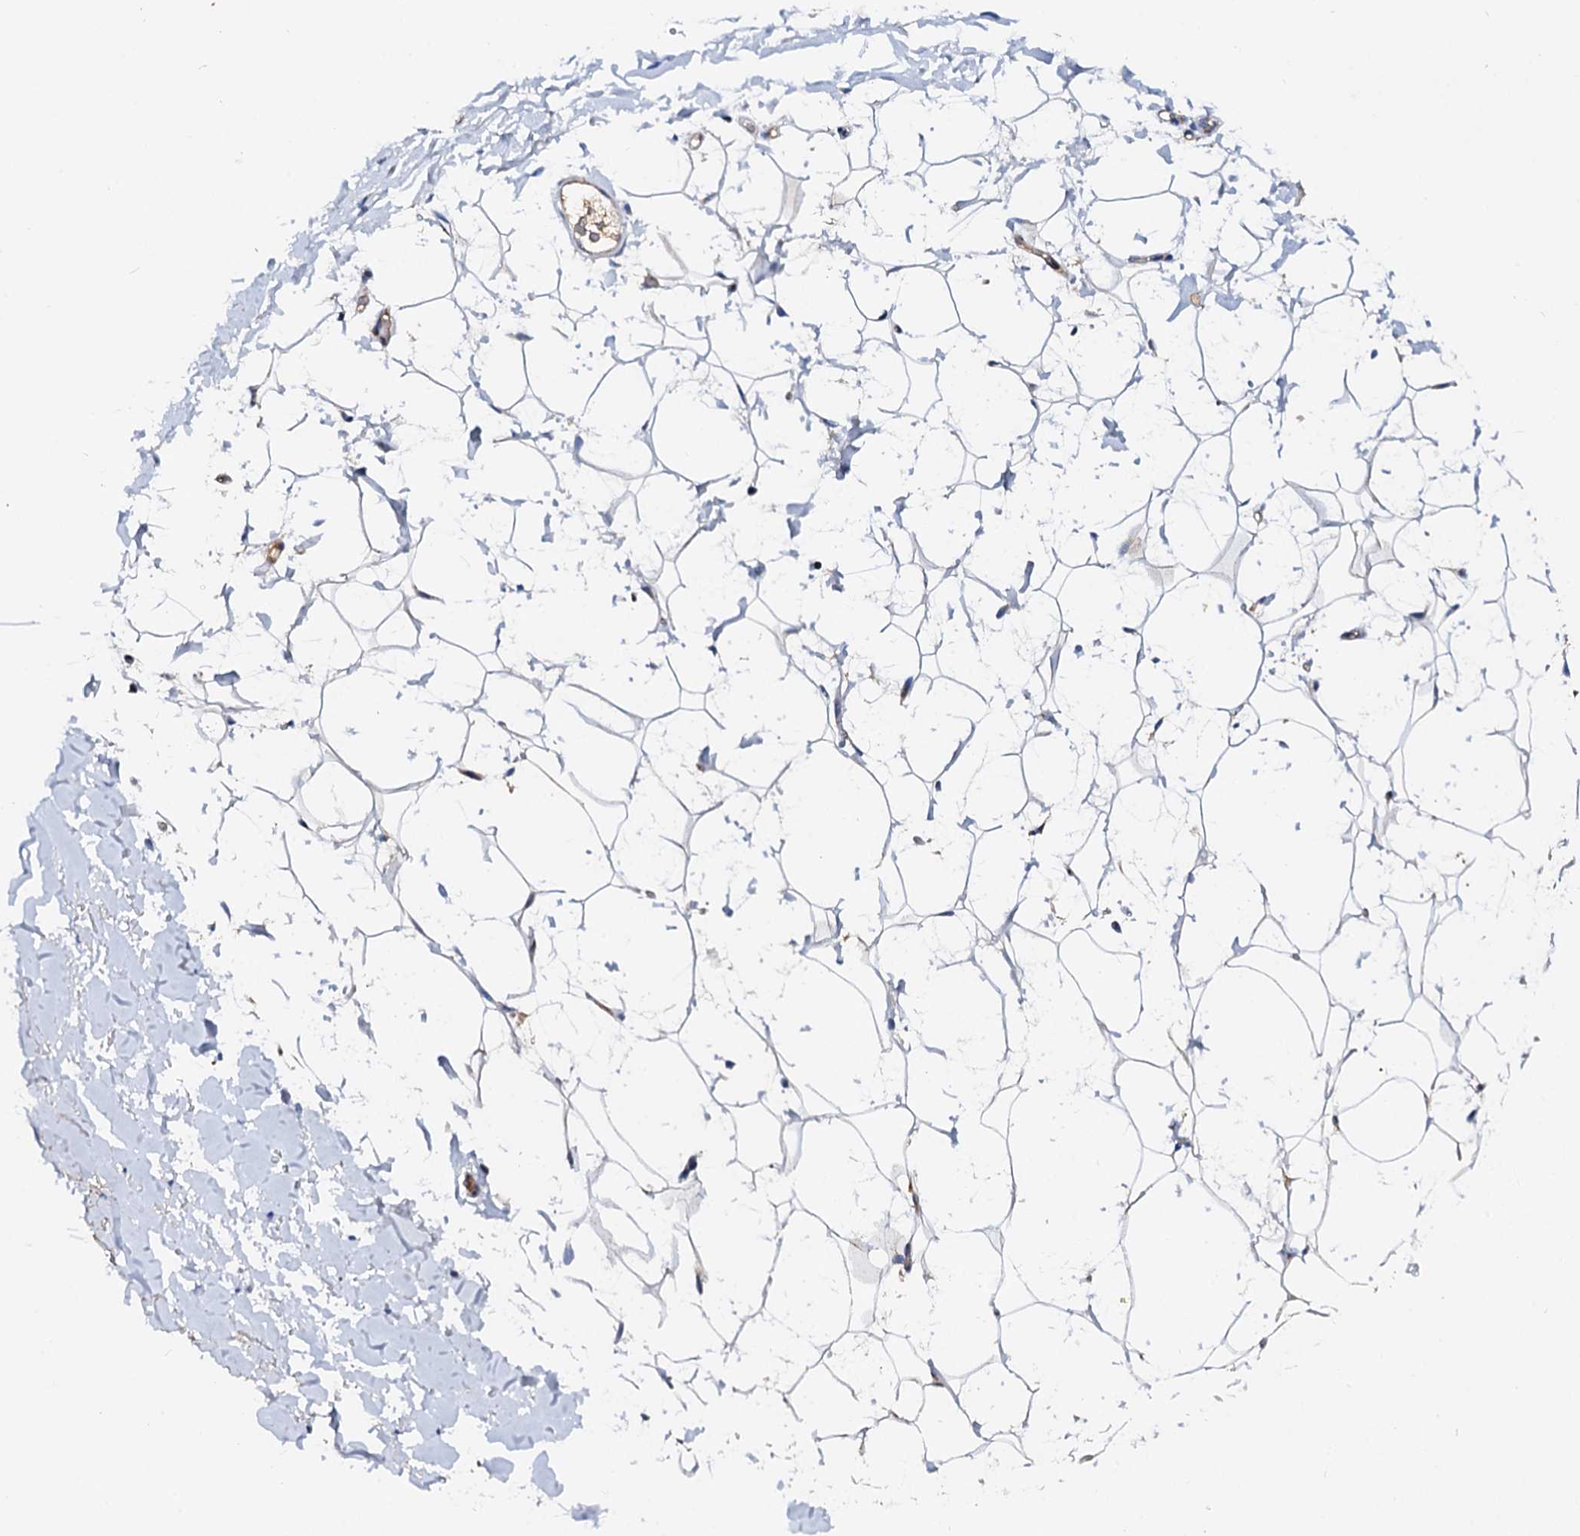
{"staining": {"intensity": "negative", "quantity": "none", "location": "none"}, "tissue": "adipose tissue", "cell_type": "Adipocytes", "image_type": "normal", "snomed": [{"axis": "morphology", "description": "Normal tissue, NOS"}, {"axis": "topography", "description": "Breast"}], "caption": "Micrograph shows no significant protein positivity in adipocytes of benign adipose tissue.", "gene": "SLC10A7", "patient": {"sex": "female", "age": 26}}